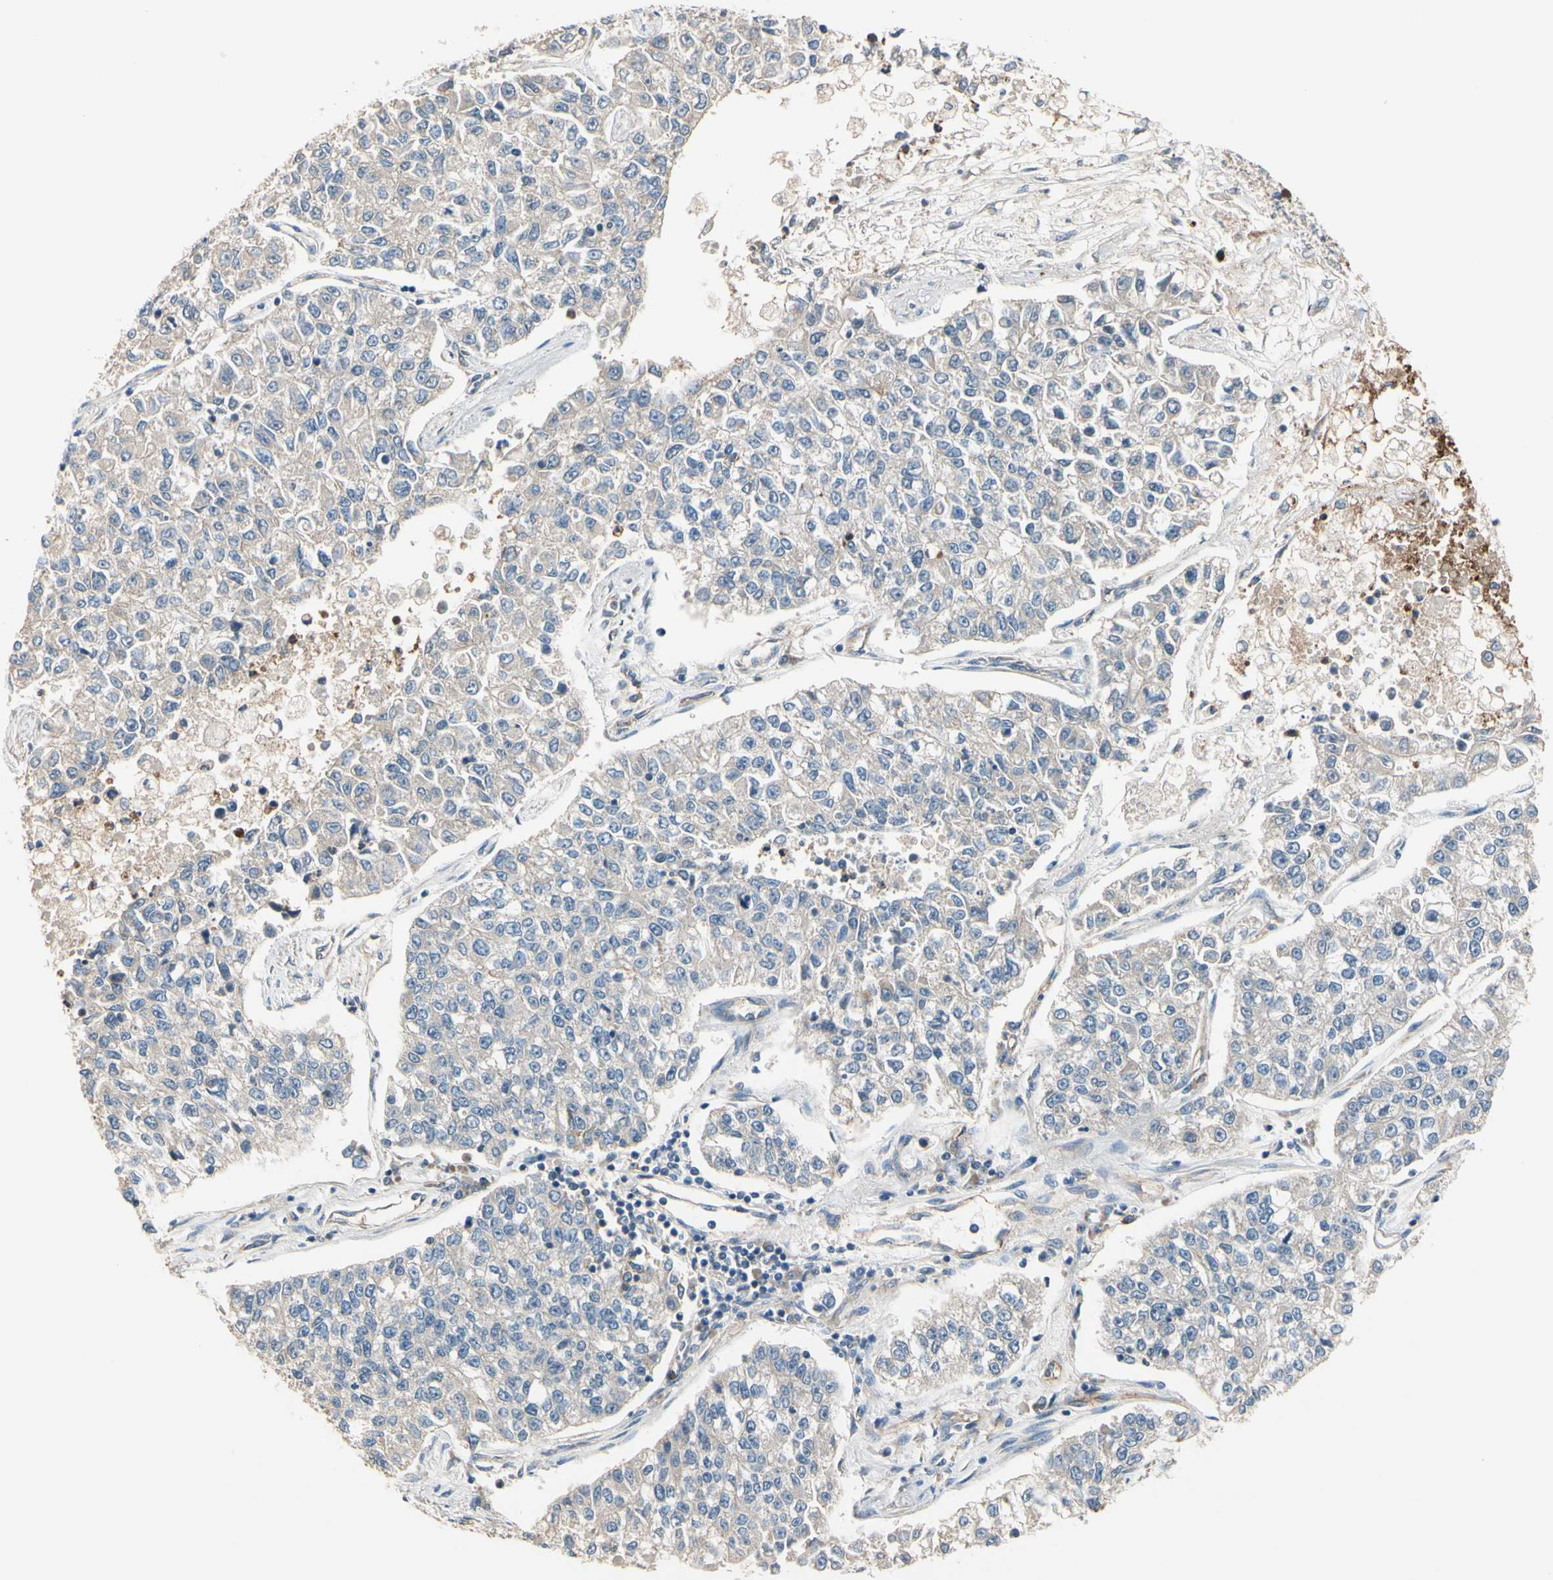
{"staining": {"intensity": "negative", "quantity": "none", "location": "none"}, "tissue": "lung cancer", "cell_type": "Tumor cells", "image_type": "cancer", "snomed": [{"axis": "morphology", "description": "Adenocarcinoma, NOS"}, {"axis": "topography", "description": "Lung"}], "caption": "The immunohistochemistry (IHC) histopathology image has no significant staining in tumor cells of lung cancer tissue. (DAB IHC with hematoxylin counter stain).", "gene": "SIGLEC5", "patient": {"sex": "male", "age": 49}}